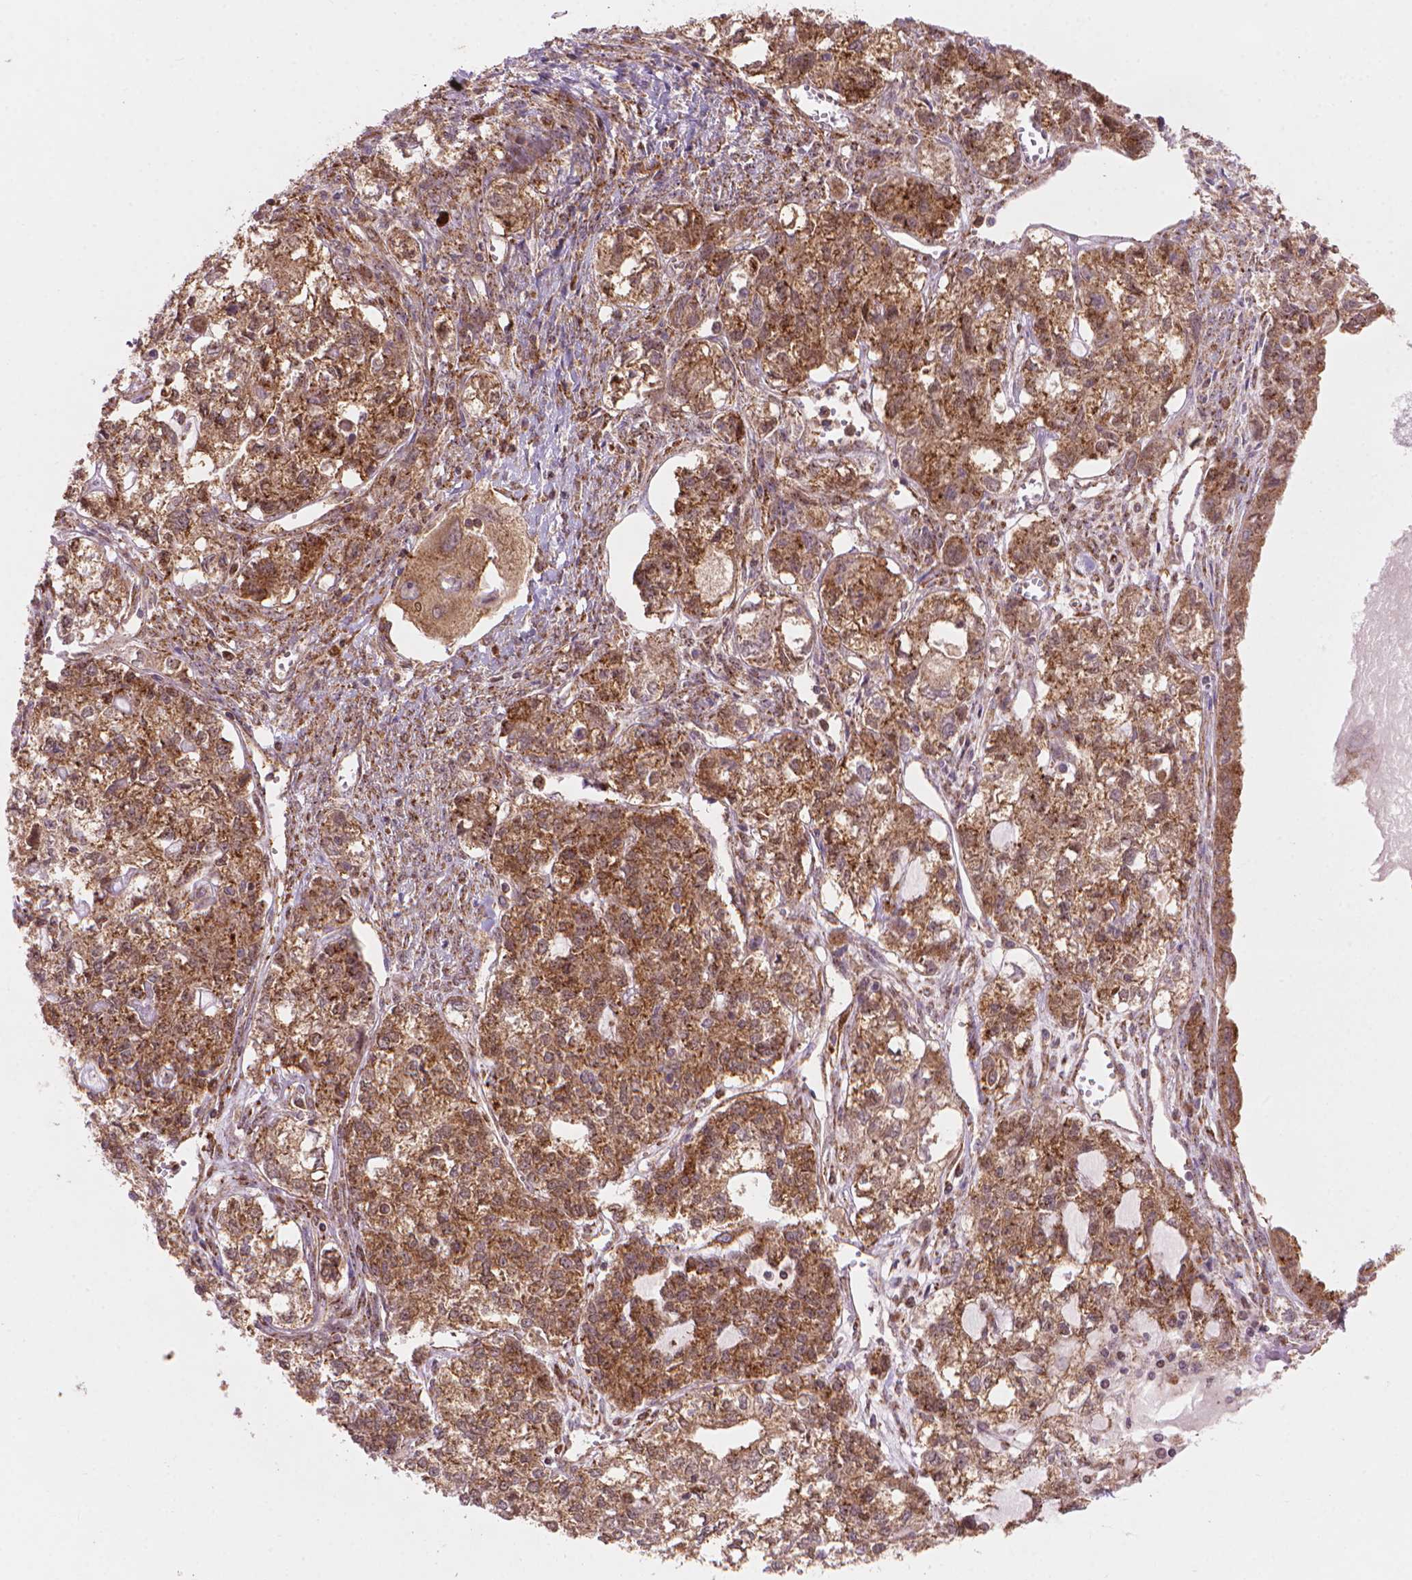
{"staining": {"intensity": "moderate", "quantity": ">75%", "location": "cytoplasmic/membranous"}, "tissue": "ovarian cancer", "cell_type": "Tumor cells", "image_type": "cancer", "snomed": [{"axis": "morphology", "description": "Carcinoma, endometroid"}, {"axis": "topography", "description": "Ovary"}], "caption": "IHC histopathology image of neoplastic tissue: human ovarian cancer (endometroid carcinoma) stained using immunohistochemistry exhibits medium levels of moderate protein expression localized specifically in the cytoplasmic/membranous of tumor cells, appearing as a cytoplasmic/membranous brown color.", "gene": "VARS2", "patient": {"sex": "female", "age": 64}}